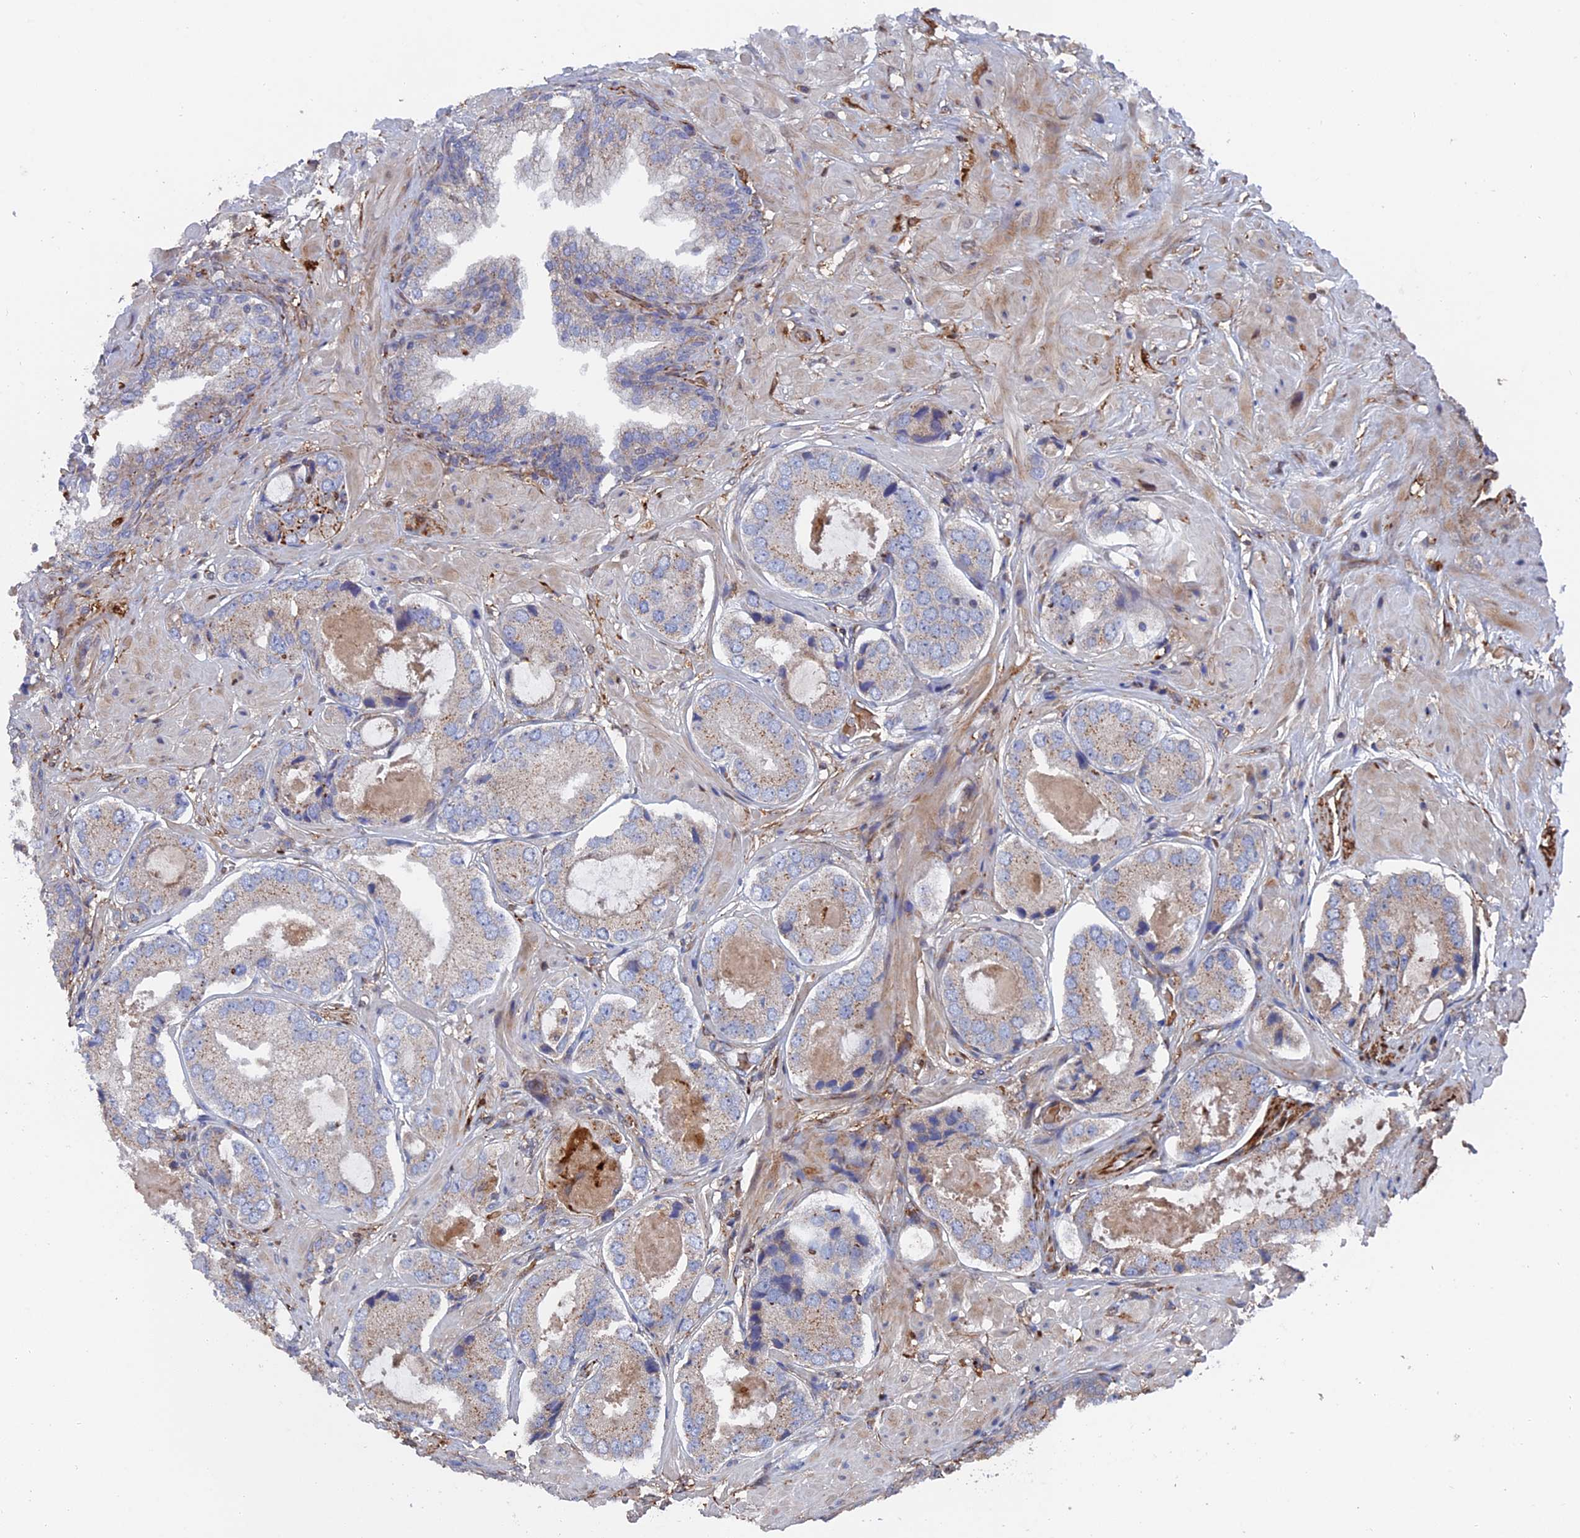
{"staining": {"intensity": "weak", "quantity": "25%-75%", "location": "cytoplasmic/membranous"}, "tissue": "prostate cancer", "cell_type": "Tumor cells", "image_type": "cancer", "snomed": [{"axis": "morphology", "description": "Adenocarcinoma, High grade"}, {"axis": "topography", "description": "Prostate"}], "caption": "The histopathology image shows staining of prostate adenocarcinoma (high-grade), revealing weak cytoplasmic/membranous protein positivity (brown color) within tumor cells.", "gene": "SMG9", "patient": {"sex": "male", "age": 59}}